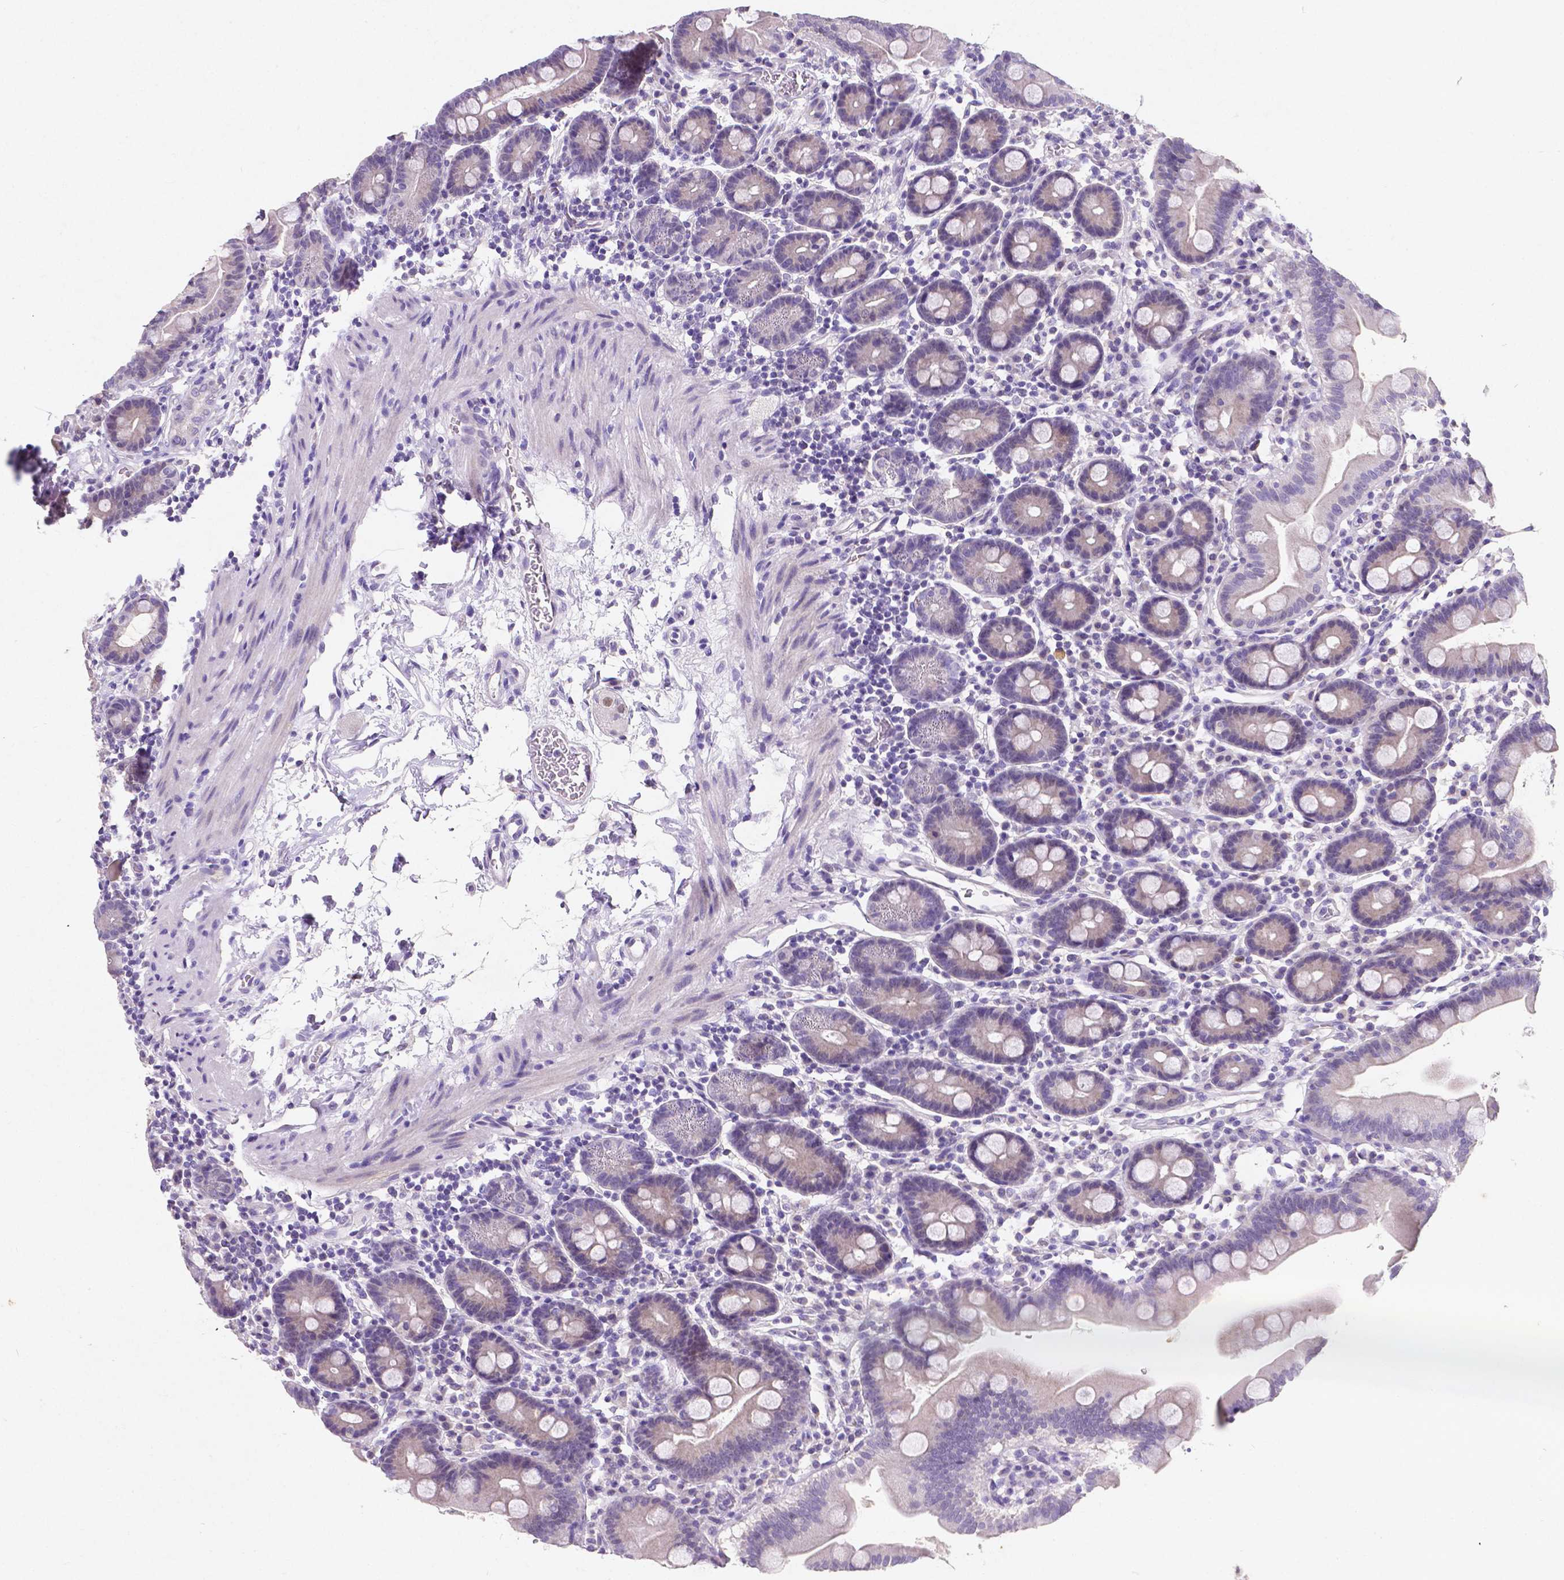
{"staining": {"intensity": "negative", "quantity": "none", "location": "none"}, "tissue": "duodenum", "cell_type": "Glandular cells", "image_type": "normal", "snomed": [{"axis": "morphology", "description": "Normal tissue, NOS"}, {"axis": "topography", "description": "Pancreas"}, {"axis": "topography", "description": "Duodenum"}], "caption": "Immunohistochemical staining of unremarkable duodenum shows no significant expression in glandular cells. Brightfield microscopy of immunohistochemistry stained with DAB (3,3'-diaminobenzidine) (brown) and hematoxylin (blue), captured at high magnification.", "gene": "SATB2", "patient": {"sex": "male", "age": 59}}